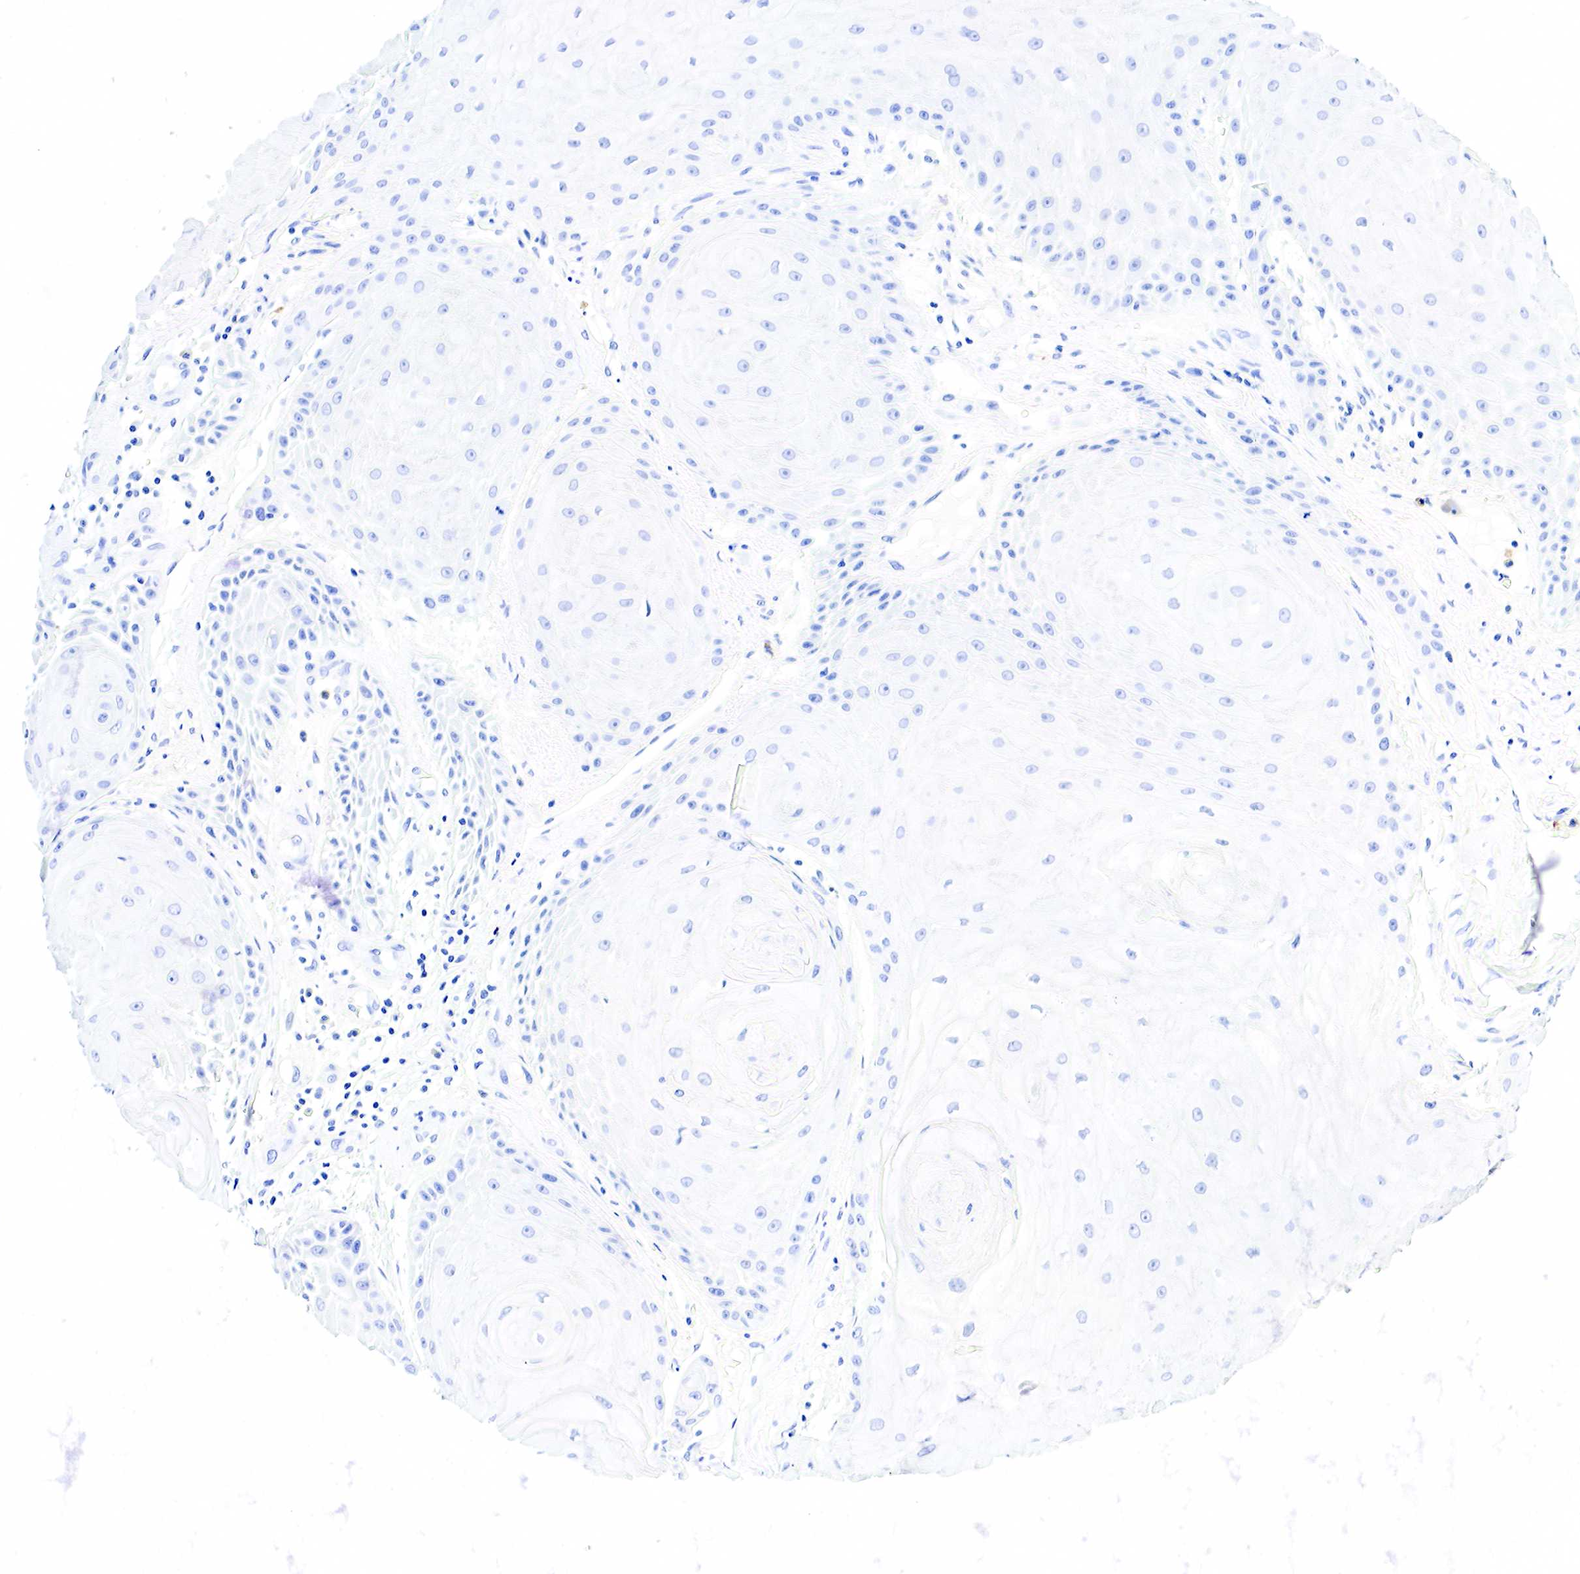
{"staining": {"intensity": "negative", "quantity": "none", "location": "none"}, "tissue": "skin cancer", "cell_type": "Tumor cells", "image_type": "cancer", "snomed": [{"axis": "morphology", "description": "Squamous cell carcinoma, NOS"}, {"axis": "topography", "description": "Skin"}], "caption": "Immunohistochemical staining of human skin cancer (squamous cell carcinoma) reveals no significant positivity in tumor cells.", "gene": "FUT4", "patient": {"sex": "male", "age": 57}}